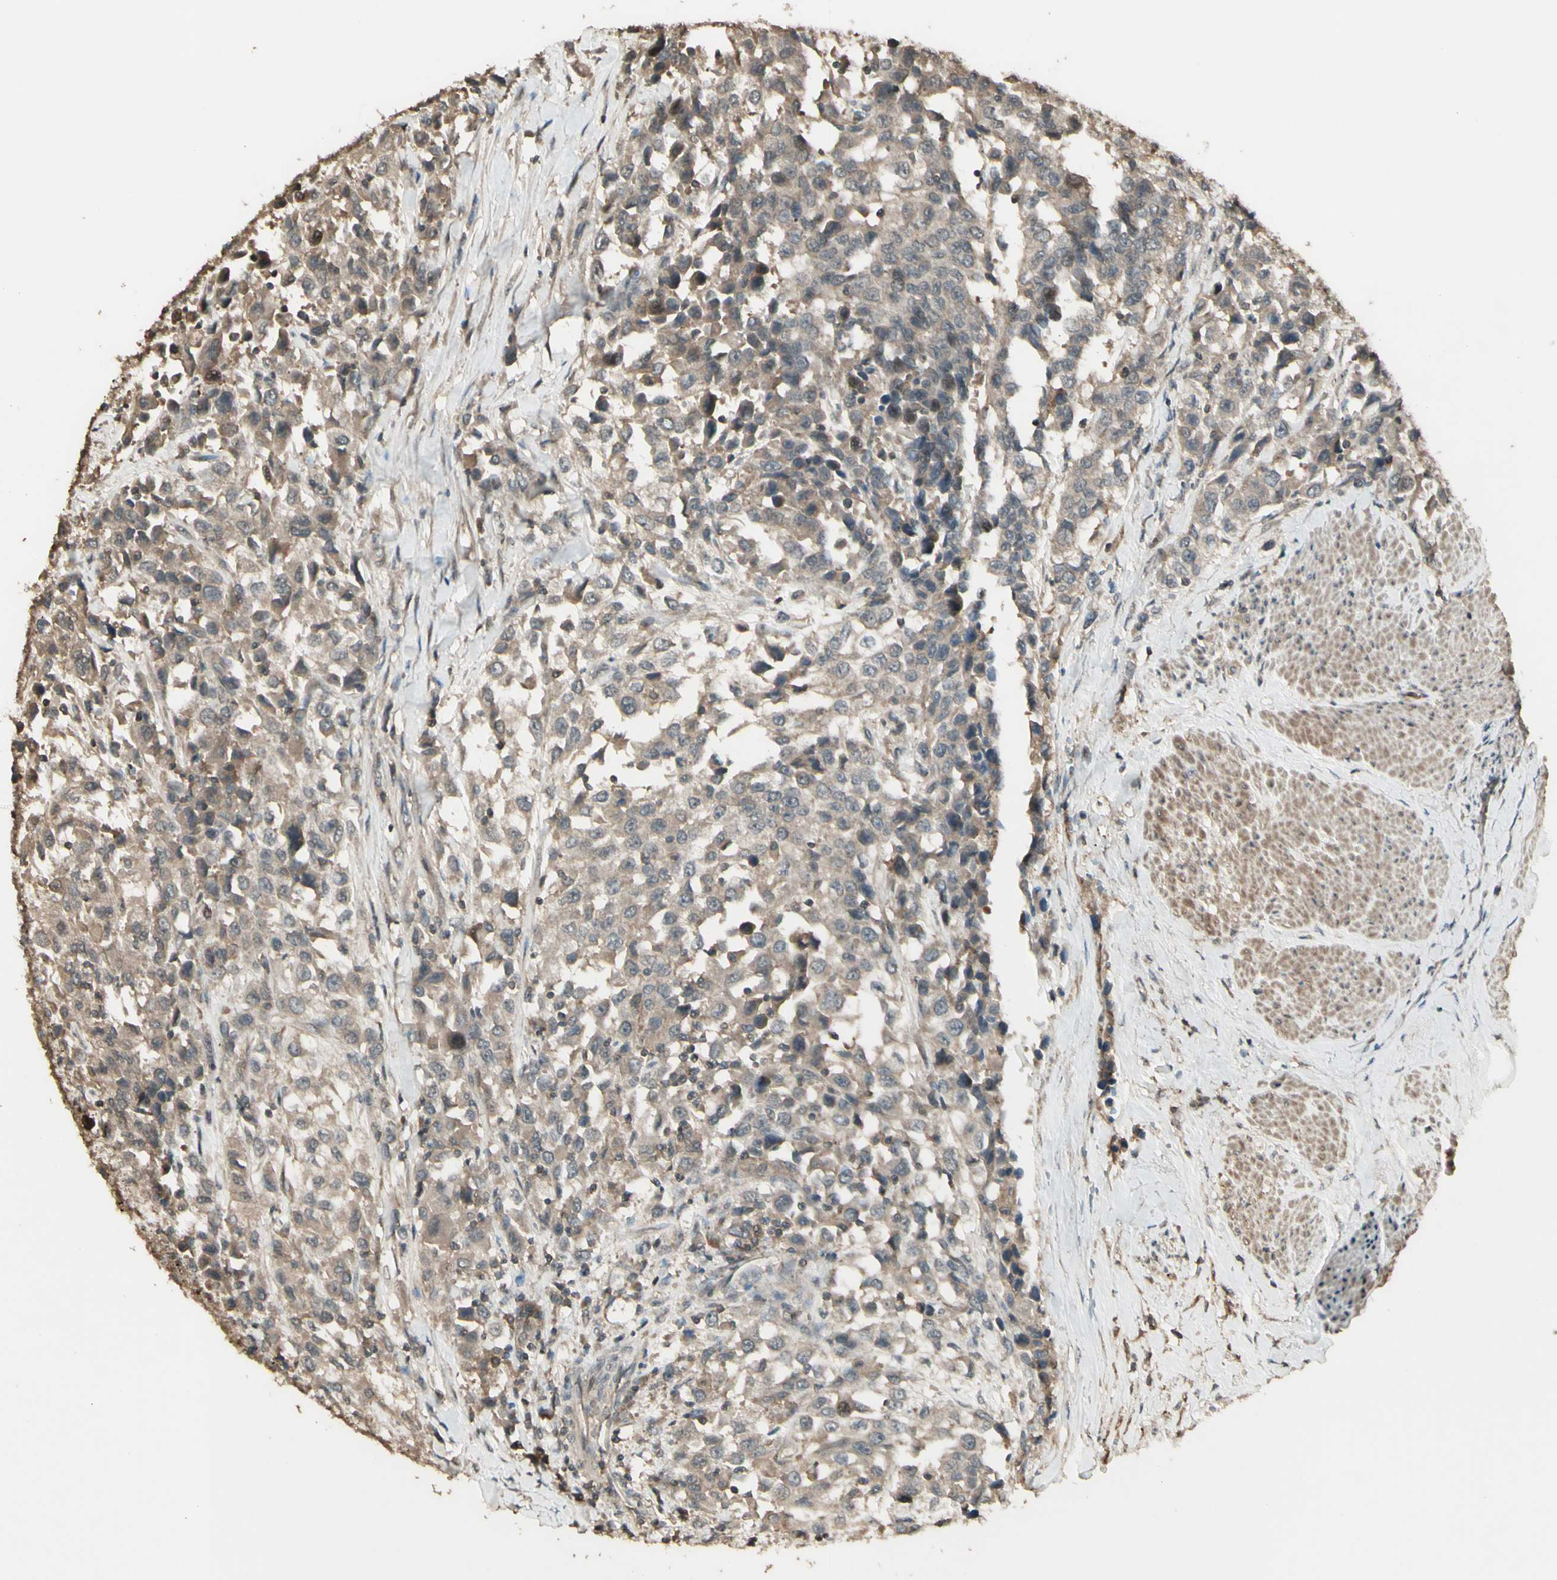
{"staining": {"intensity": "weak", "quantity": ">75%", "location": "cytoplasmic/membranous"}, "tissue": "urothelial cancer", "cell_type": "Tumor cells", "image_type": "cancer", "snomed": [{"axis": "morphology", "description": "Urothelial carcinoma, High grade"}, {"axis": "topography", "description": "Urinary bladder"}], "caption": "The micrograph displays staining of high-grade urothelial carcinoma, revealing weak cytoplasmic/membranous protein staining (brown color) within tumor cells.", "gene": "GNAS", "patient": {"sex": "female", "age": 80}}